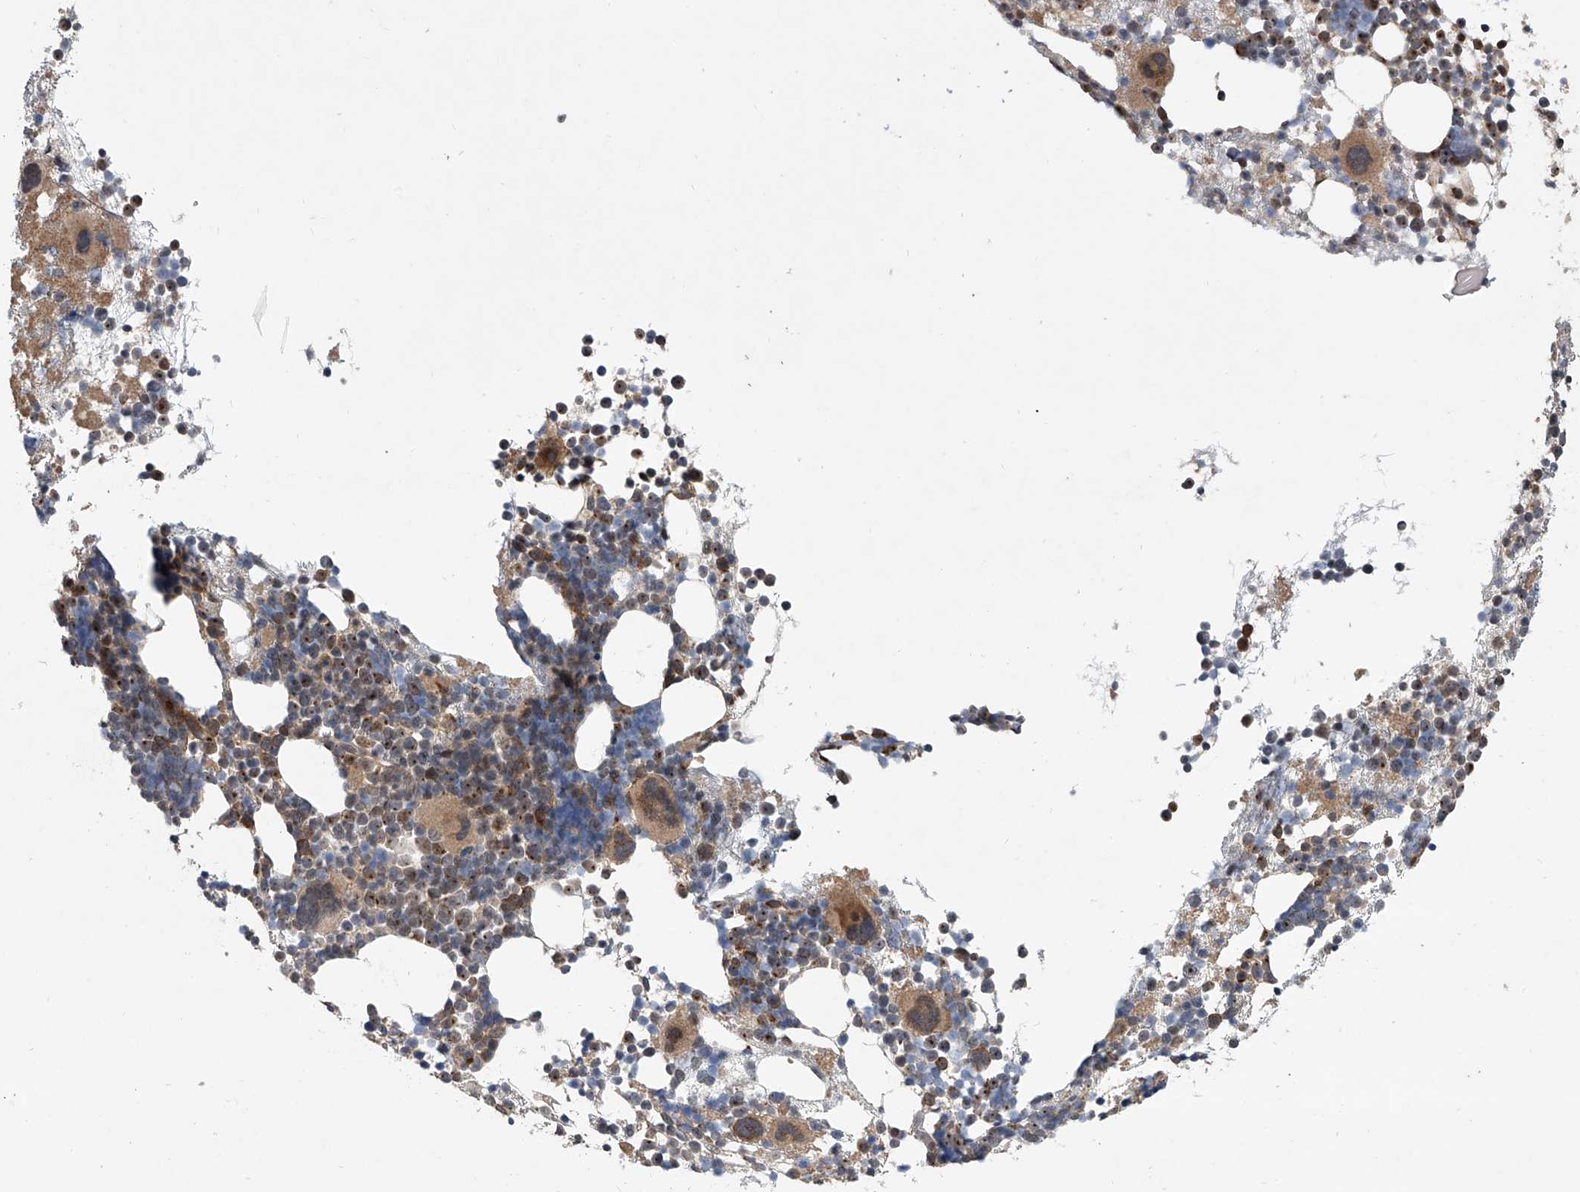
{"staining": {"intensity": "moderate", "quantity": "25%-75%", "location": "cytoplasmic/membranous"}, "tissue": "bone marrow", "cell_type": "Hematopoietic cells", "image_type": "normal", "snomed": [{"axis": "morphology", "description": "Normal tissue, NOS"}, {"axis": "topography", "description": "Bone marrow"}], "caption": "DAB (3,3'-diaminobenzidine) immunohistochemical staining of benign human bone marrow demonstrates moderate cytoplasmic/membranous protein positivity in approximately 25%-75% of hematopoietic cells.", "gene": "GEMIN8", "patient": {"sex": "female", "age": 57}}